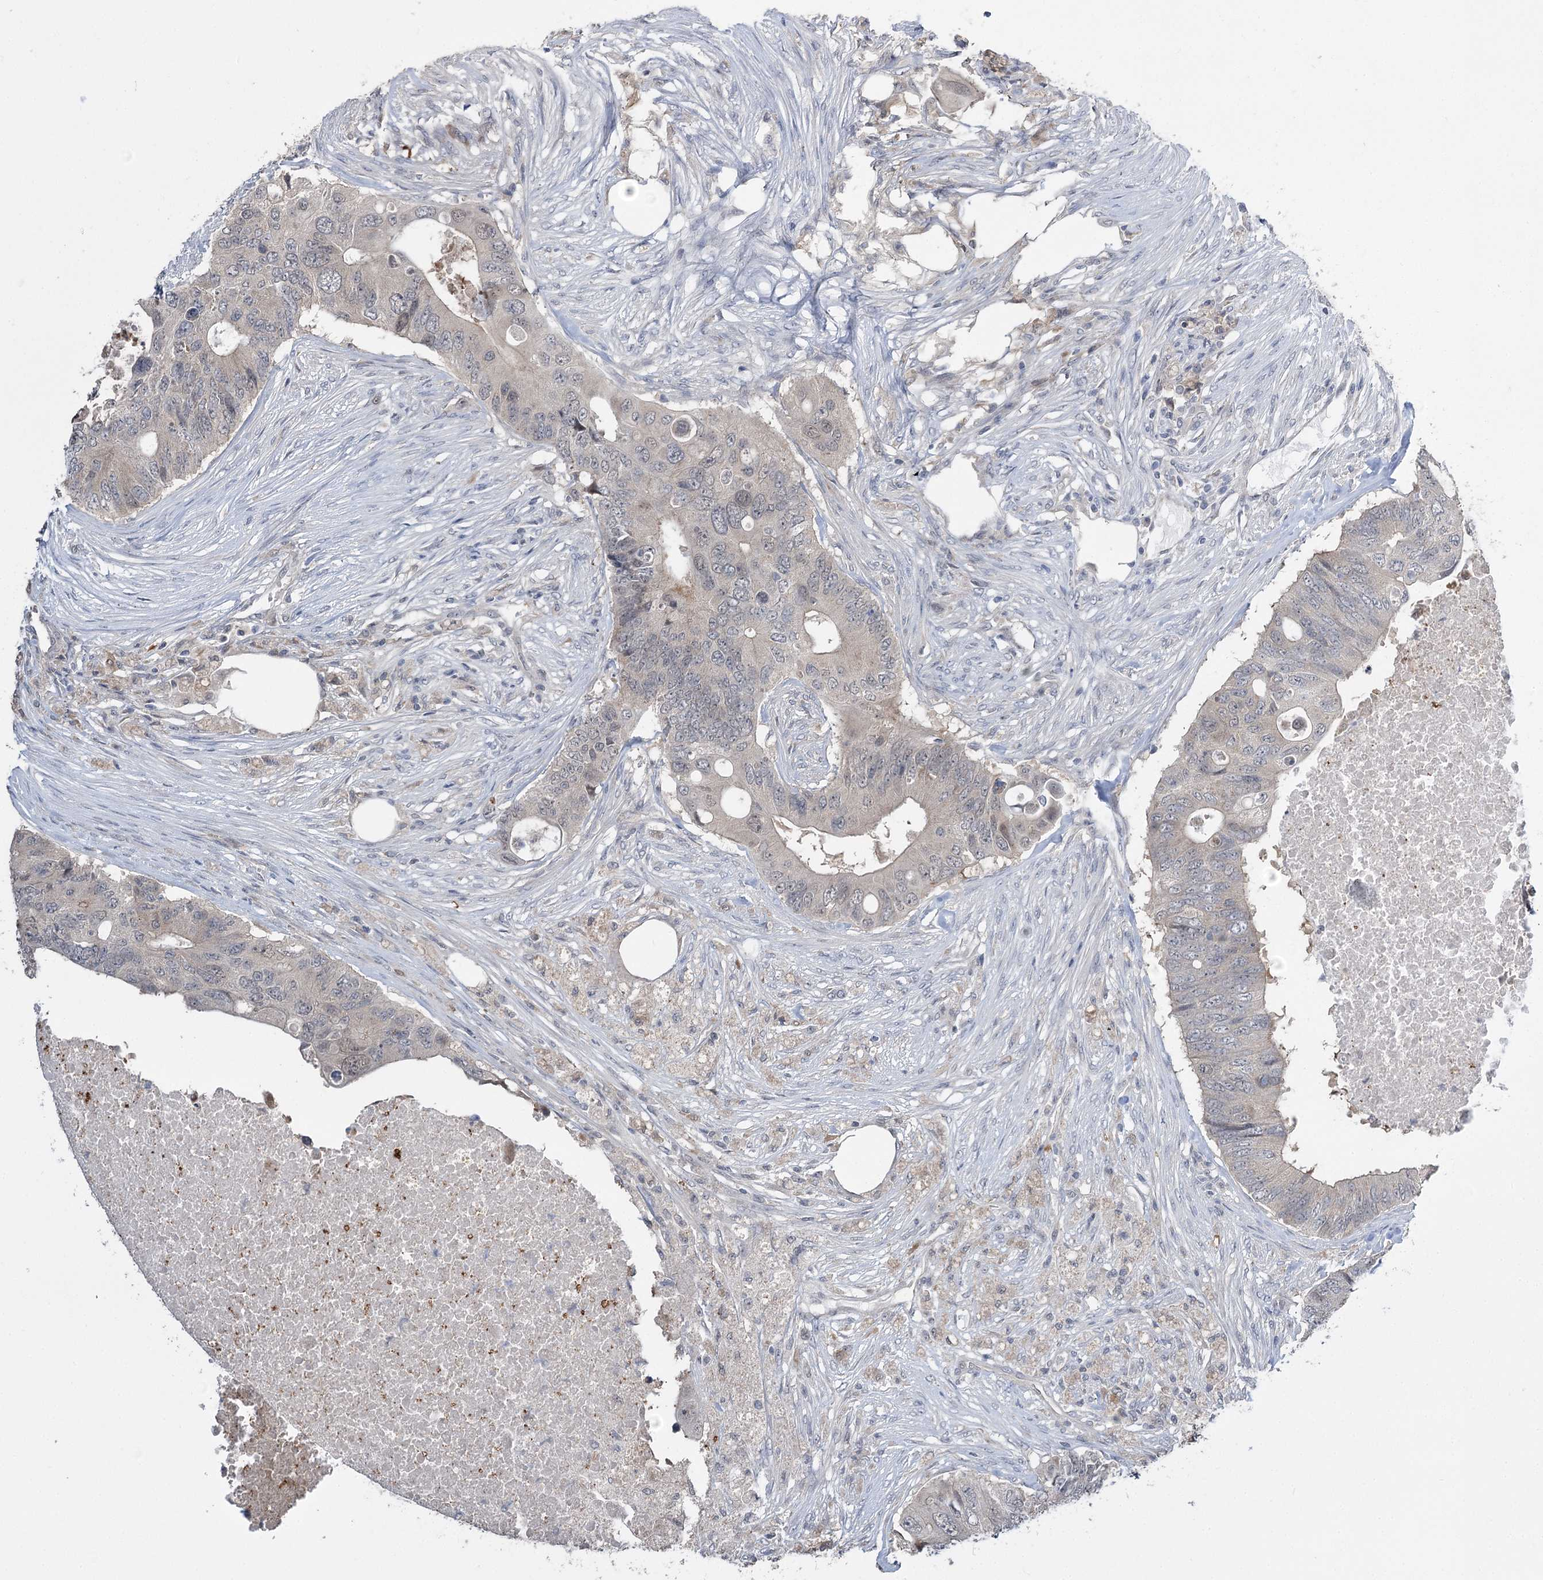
{"staining": {"intensity": "weak", "quantity": "<25%", "location": "cytoplasmic/membranous"}, "tissue": "colorectal cancer", "cell_type": "Tumor cells", "image_type": "cancer", "snomed": [{"axis": "morphology", "description": "Adenocarcinoma, NOS"}, {"axis": "topography", "description": "Colon"}], "caption": "Colorectal adenocarcinoma was stained to show a protein in brown. There is no significant staining in tumor cells.", "gene": "PHYHIPL", "patient": {"sex": "male", "age": 71}}